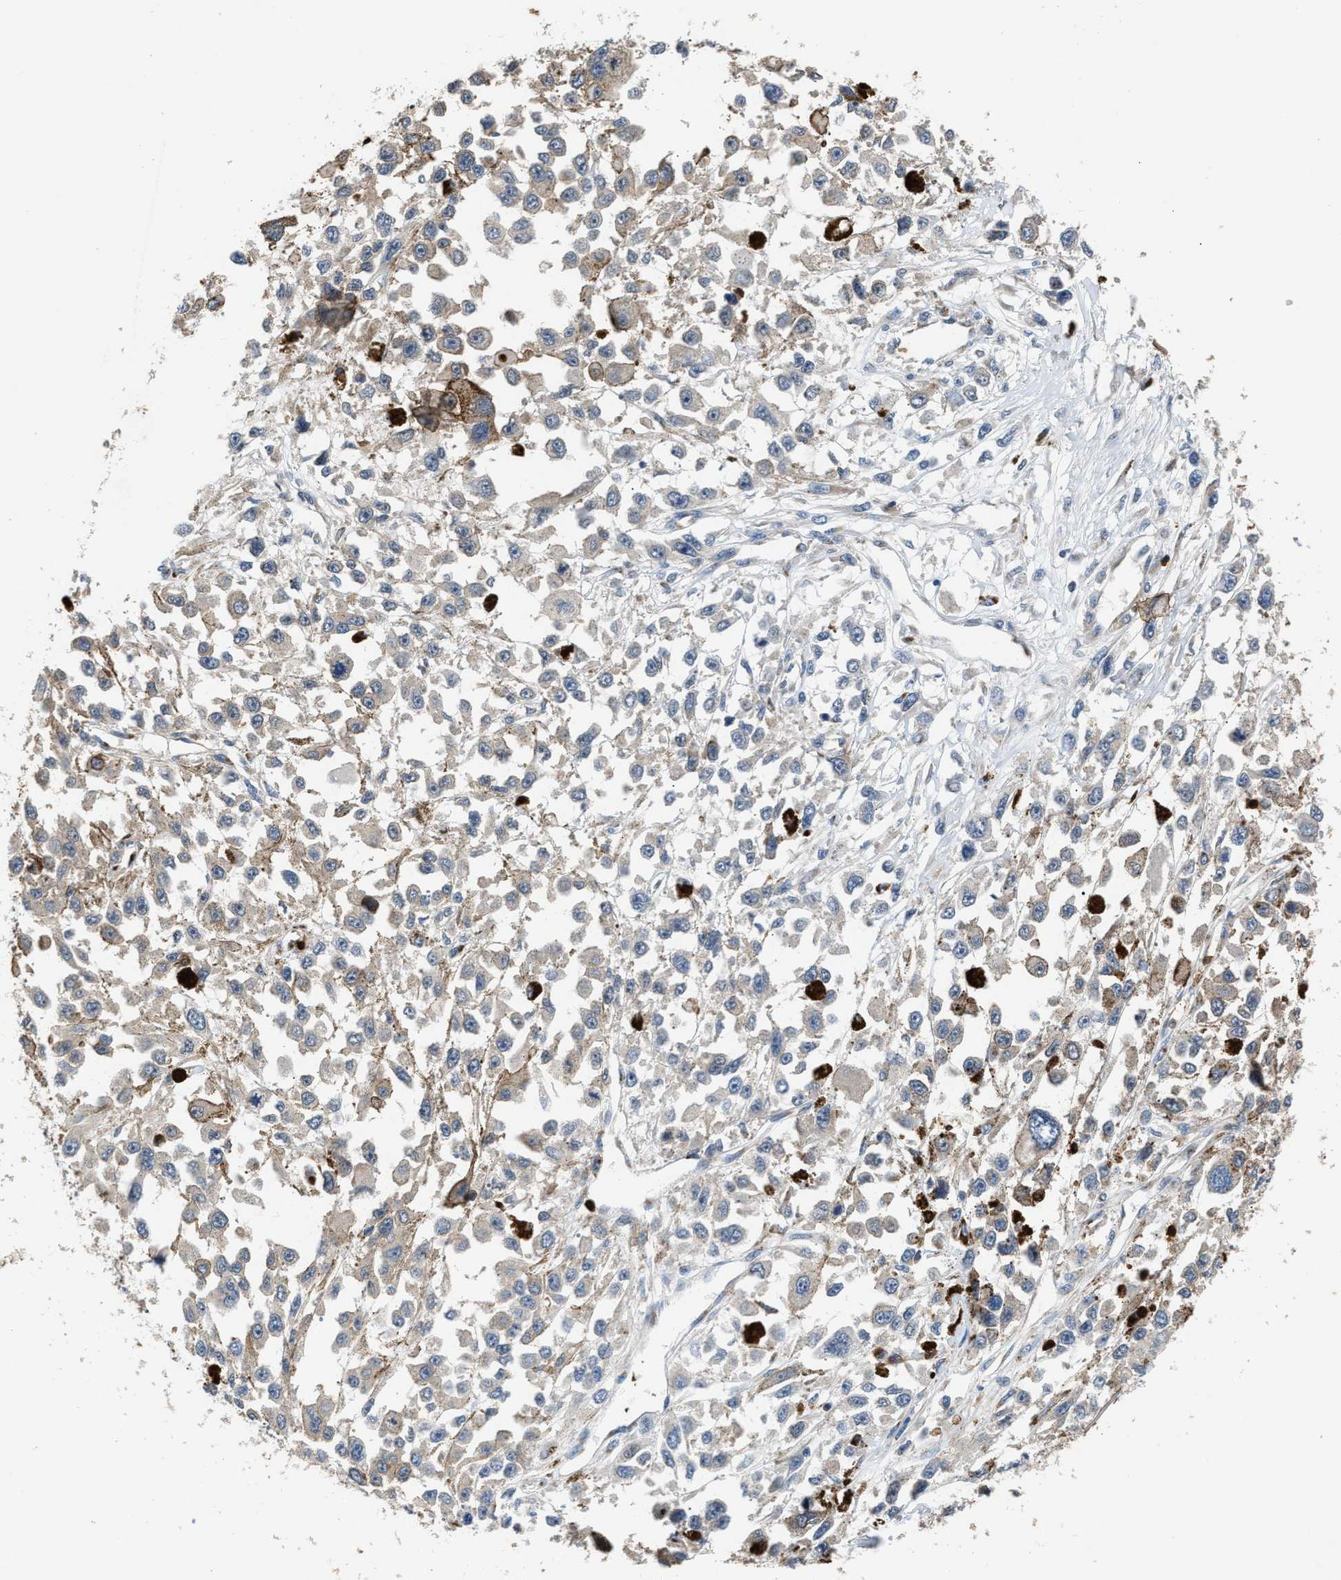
{"staining": {"intensity": "weak", "quantity": "<25%", "location": "cytoplasmic/membranous"}, "tissue": "melanoma", "cell_type": "Tumor cells", "image_type": "cancer", "snomed": [{"axis": "morphology", "description": "Malignant melanoma, Metastatic site"}, {"axis": "topography", "description": "Lymph node"}], "caption": "An immunohistochemistry photomicrograph of melanoma is shown. There is no staining in tumor cells of melanoma.", "gene": "CHUK", "patient": {"sex": "male", "age": 59}}